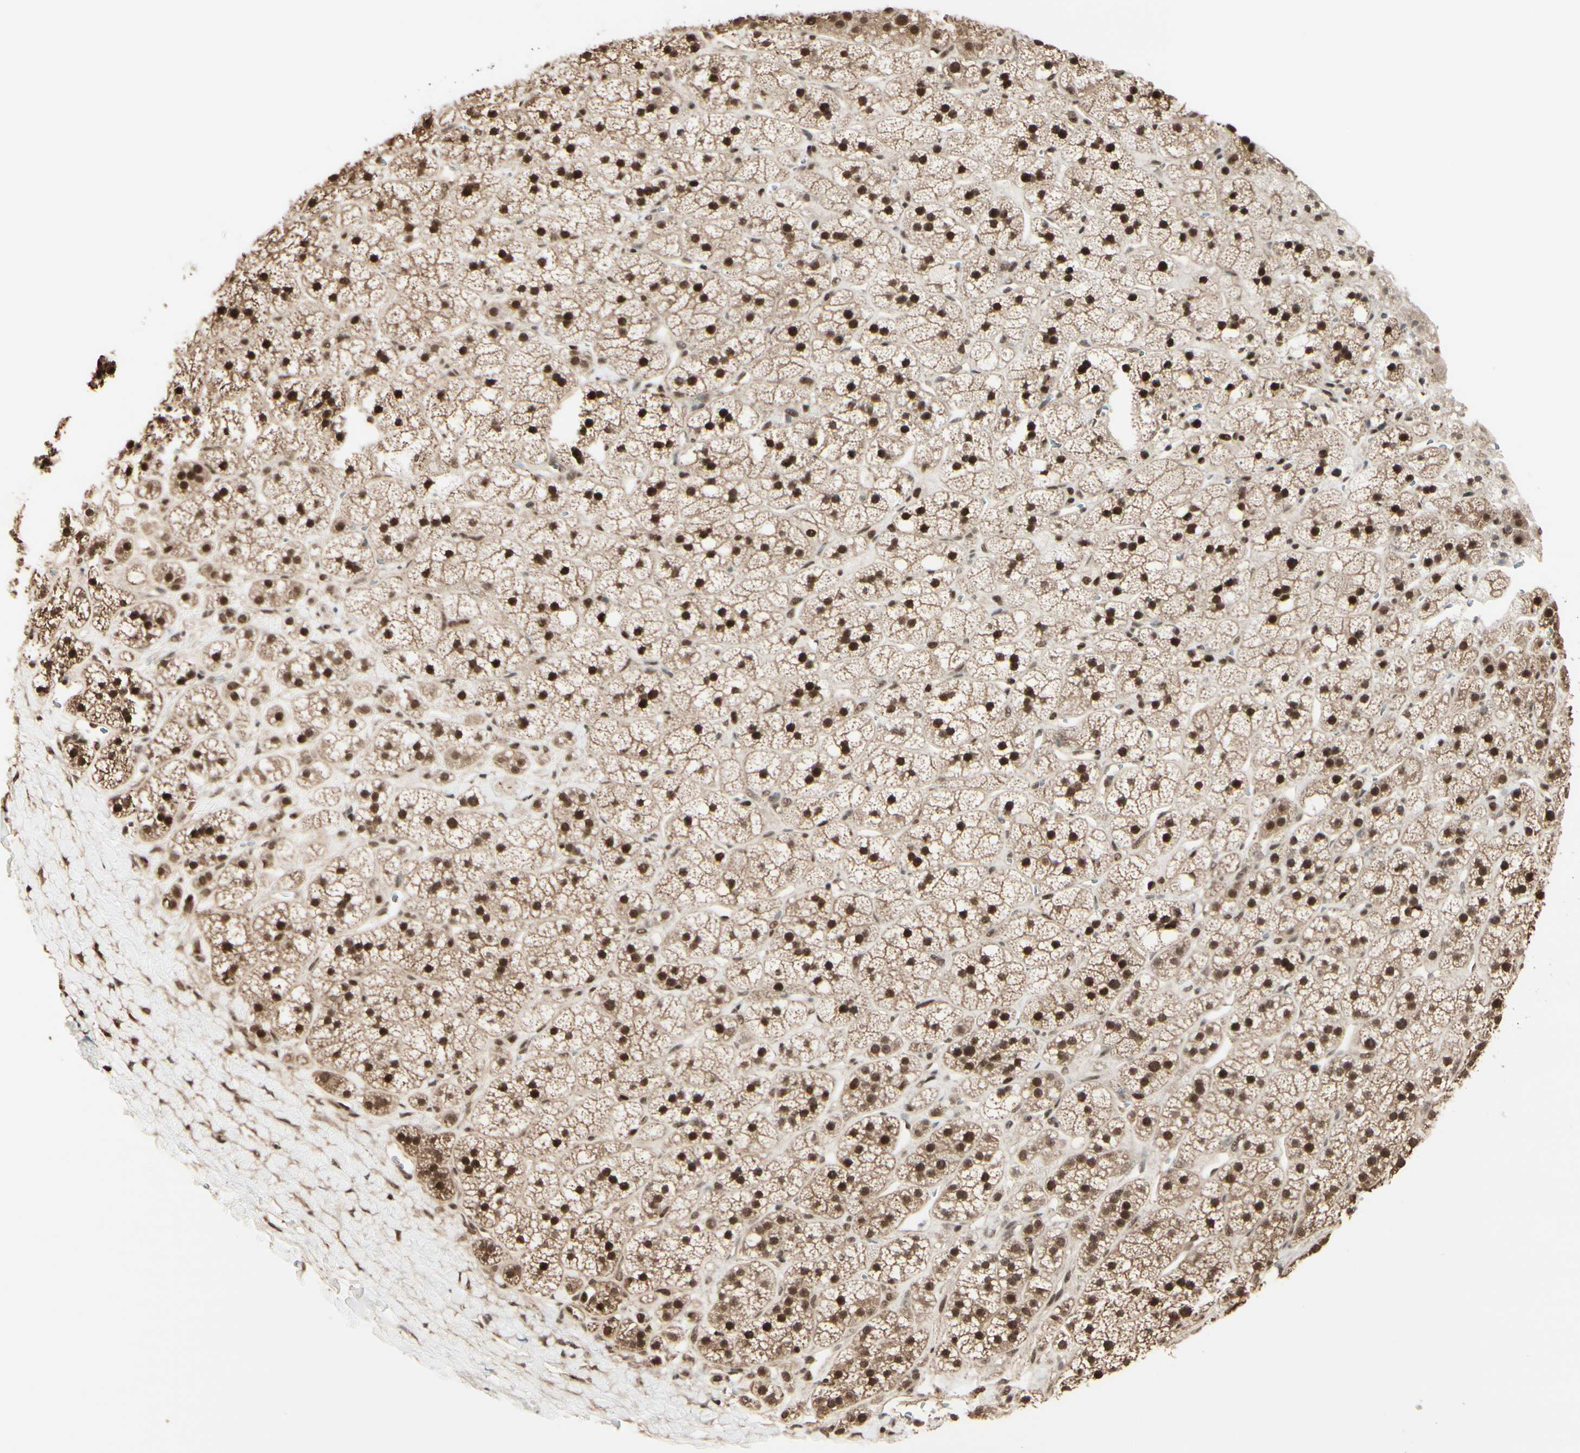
{"staining": {"intensity": "strong", "quantity": ">75%", "location": "cytoplasmic/membranous,nuclear"}, "tissue": "adrenal gland", "cell_type": "Glandular cells", "image_type": "normal", "snomed": [{"axis": "morphology", "description": "Normal tissue, NOS"}, {"axis": "topography", "description": "Adrenal gland"}], "caption": "Immunohistochemistry image of benign human adrenal gland stained for a protein (brown), which reveals high levels of strong cytoplasmic/membranous,nuclear expression in approximately >75% of glandular cells.", "gene": "HSF1", "patient": {"sex": "male", "age": 56}}